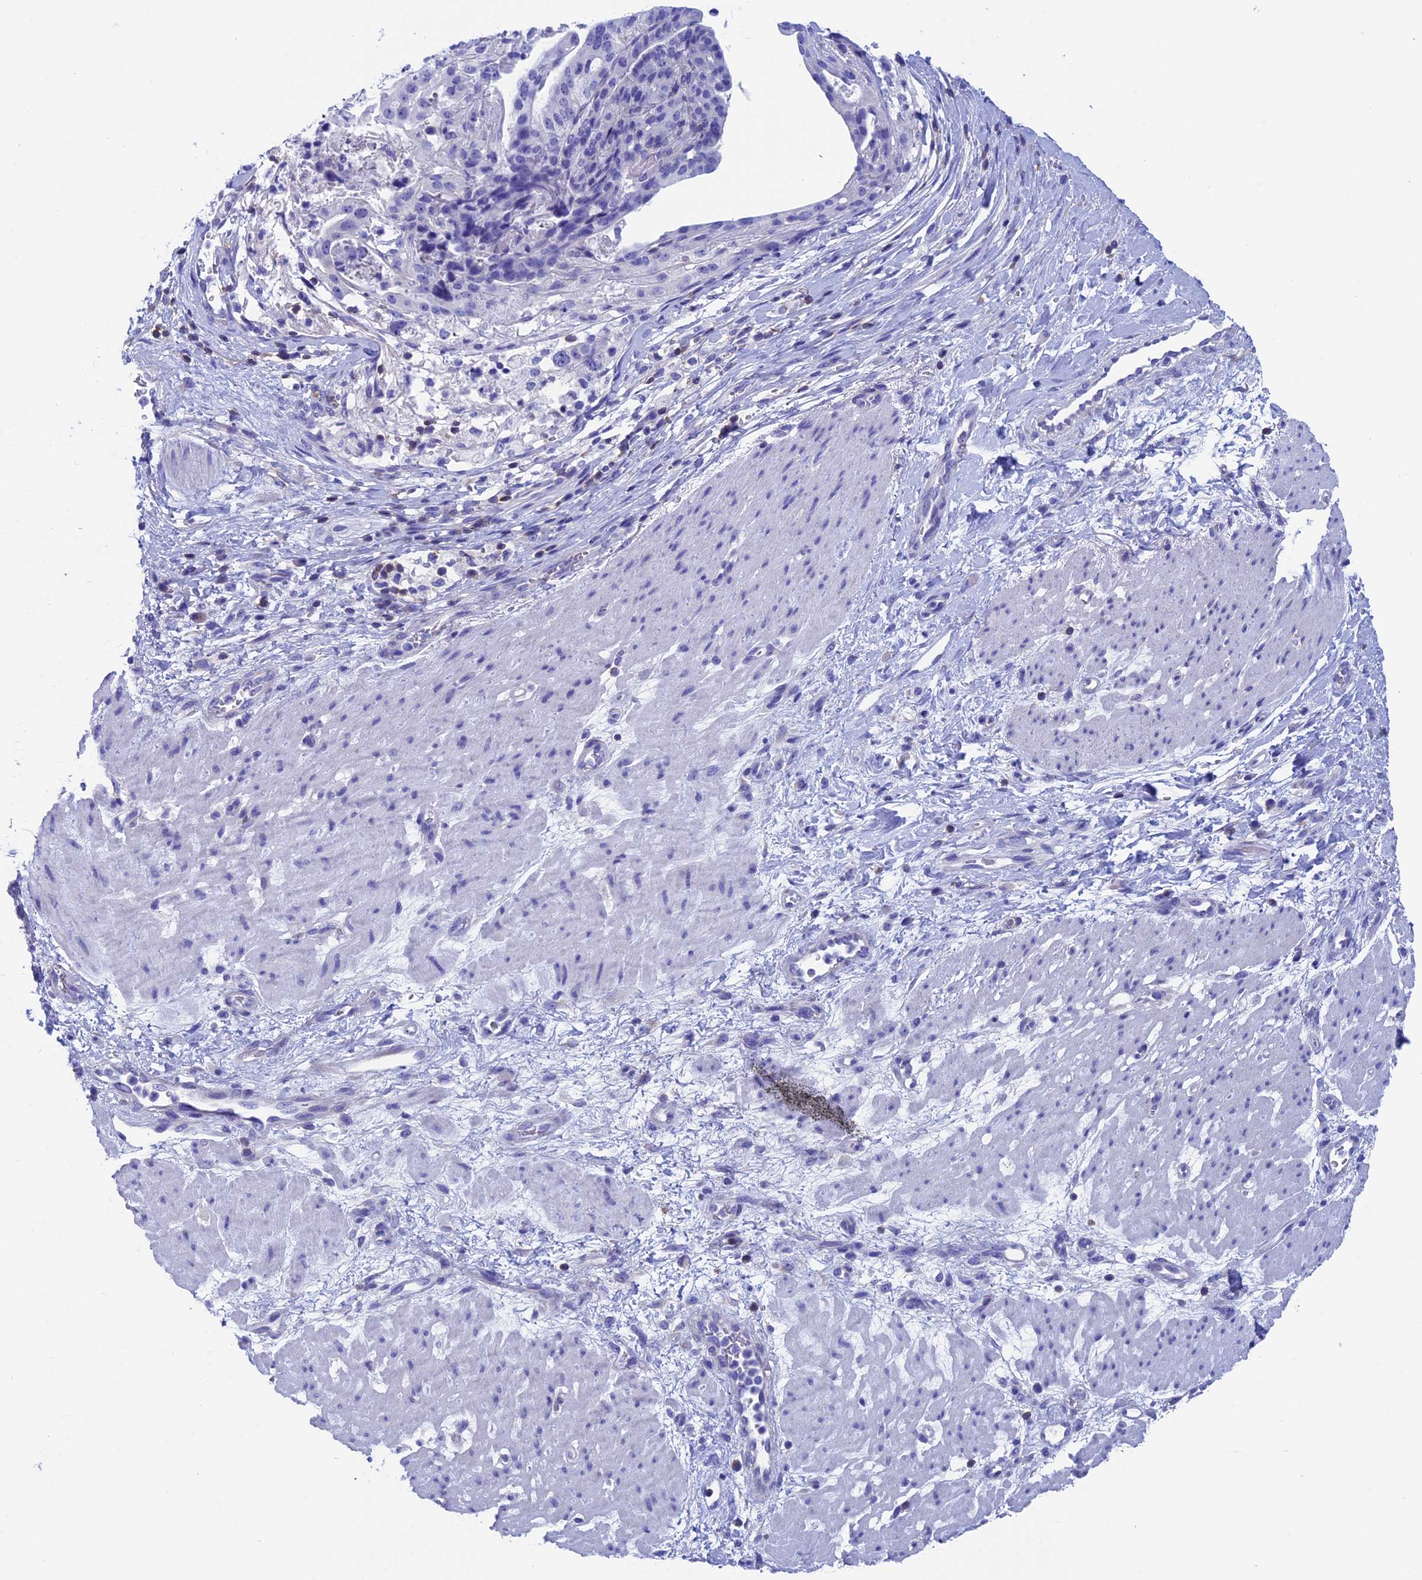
{"staining": {"intensity": "negative", "quantity": "none", "location": "none"}, "tissue": "stomach cancer", "cell_type": "Tumor cells", "image_type": "cancer", "snomed": [{"axis": "morphology", "description": "Adenocarcinoma, NOS"}, {"axis": "topography", "description": "Stomach"}], "caption": "Protein analysis of stomach cancer demonstrates no significant staining in tumor cells.", "gene": "SEPTIN1", "patient": {"sex": "male", "age": 48}}